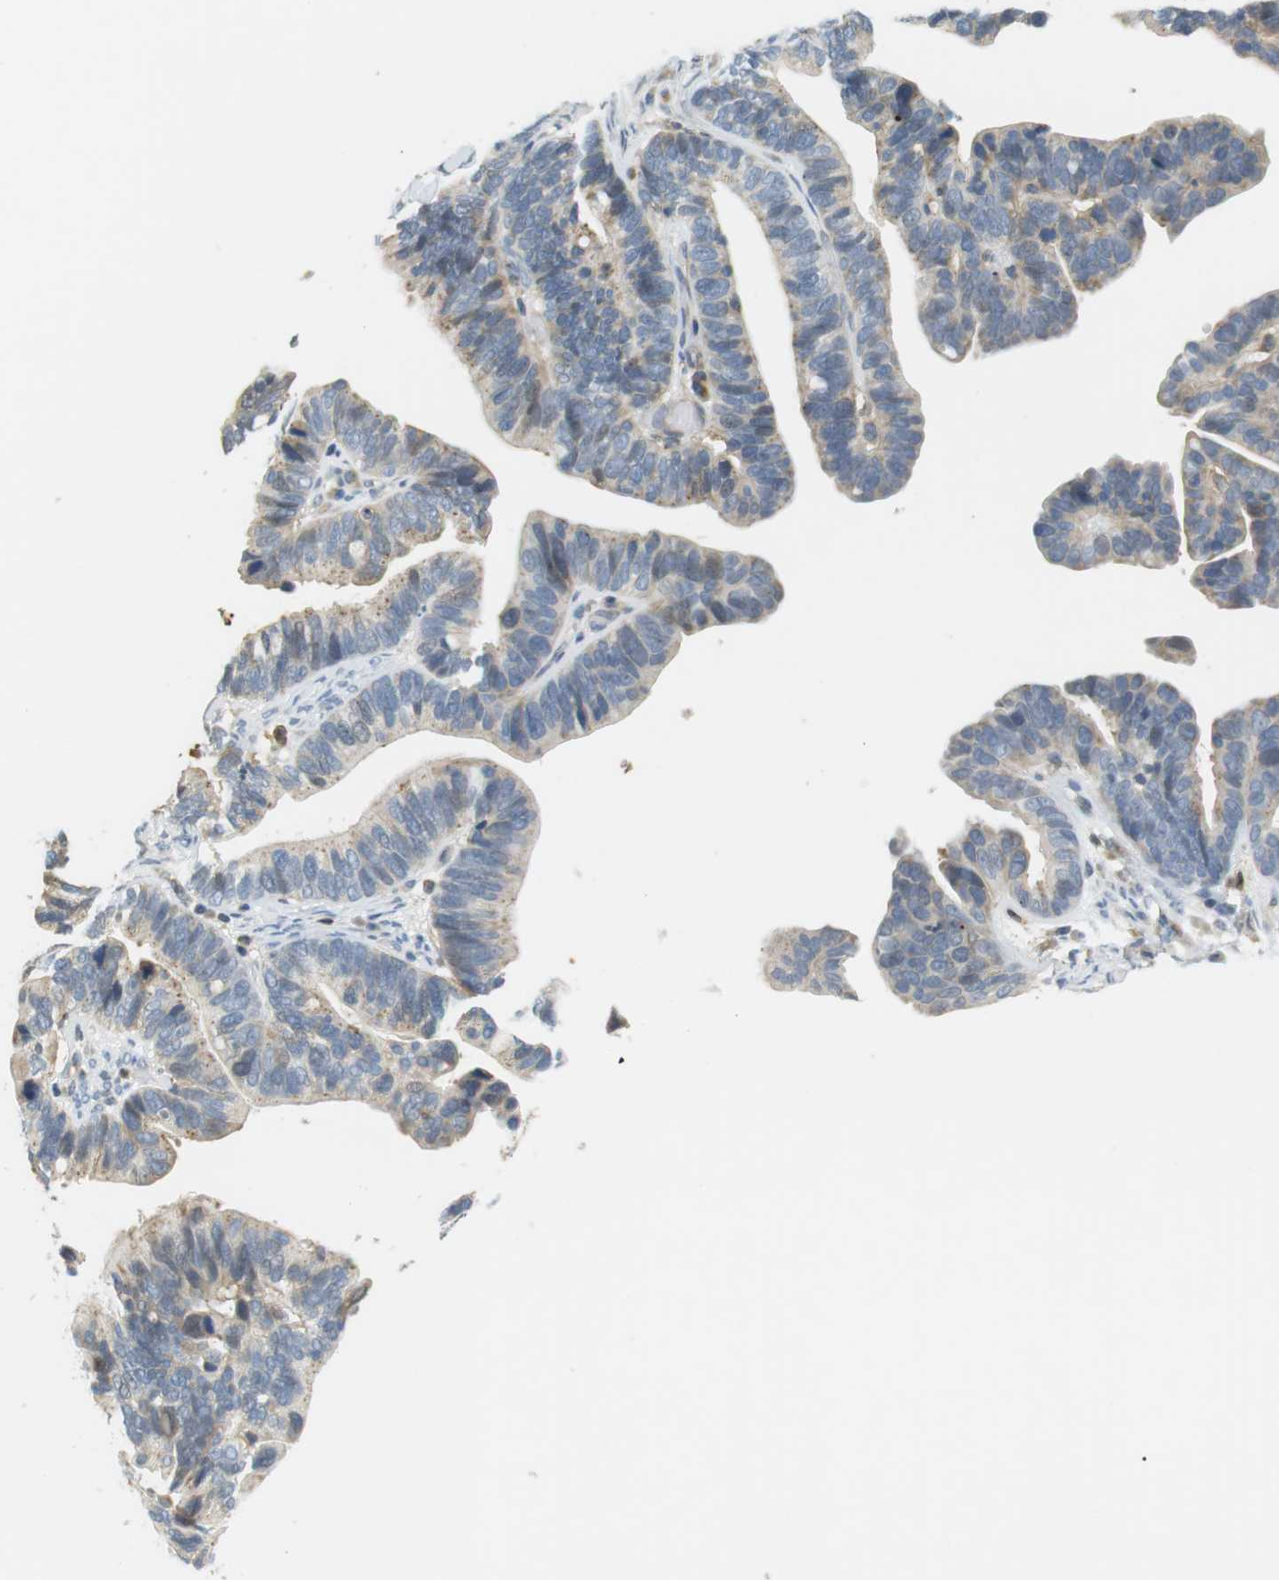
{"staining": {"intensity": "weak", "quantity": "<25%", "location": "cytoplasmic/membranous"}, "tissue": "ovarian cancer", "cell_type": "Tumor cells", "image_type": "cancer", "snomed": [{"axis": "morphology", "description": "Cystadenocarcinoma, serous, NOS"}, {"axis": "topography", "description": "Ovary"}], "caption": "A high-resolution micrograph shows immunohistochemistry staining of serous cystadenocarcinoma (ovarian), which exhibits no significant staining in tumor cells.", "gene": "P2RY1", "patient": {"sex": "female", "age": 56}}